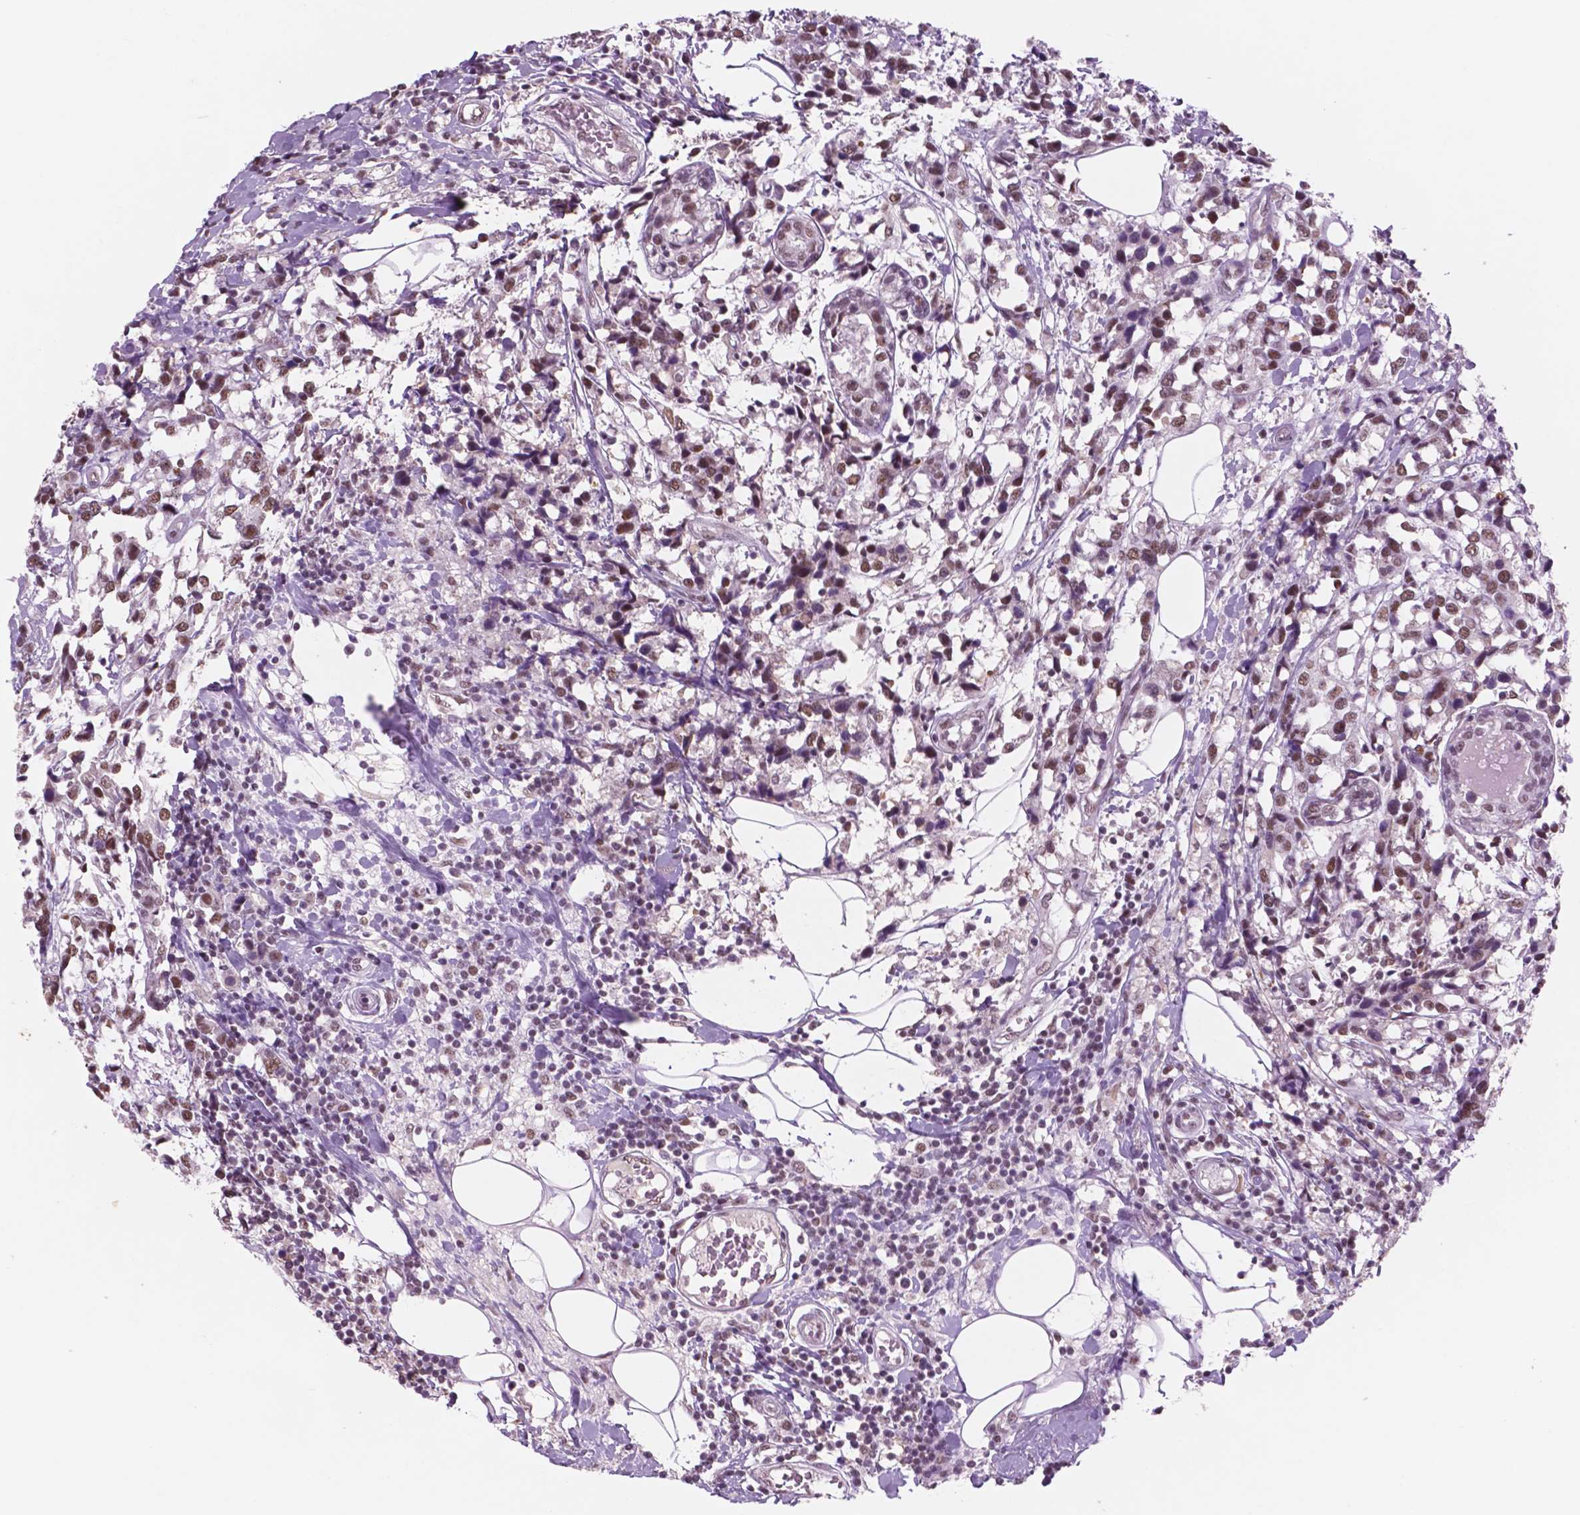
{"staining": {"intensity": "moderate", "quantity": ">75%", "location": "nuclear"}, "tissue": "breast cancer", "cell_type": "Tumor cells", "image_type": "cancer", "snomed": [{"axis": "morphology", "description": "Lobular carcinoma"}, {"axis": "topography", "description": "Breast"}], "caption": "The histopathology image shows immunohistochemical staining of breast cancer (lobular carcinoma). There is moderate nuclear positivity is present in about >75% of tumor cells. (DAB (3,3'-diaminobenzidine) = brown stain, brightfield microscopy at high magnification).", "gene": "CTR9", "patient": {"sex": "female", "age": 59}}